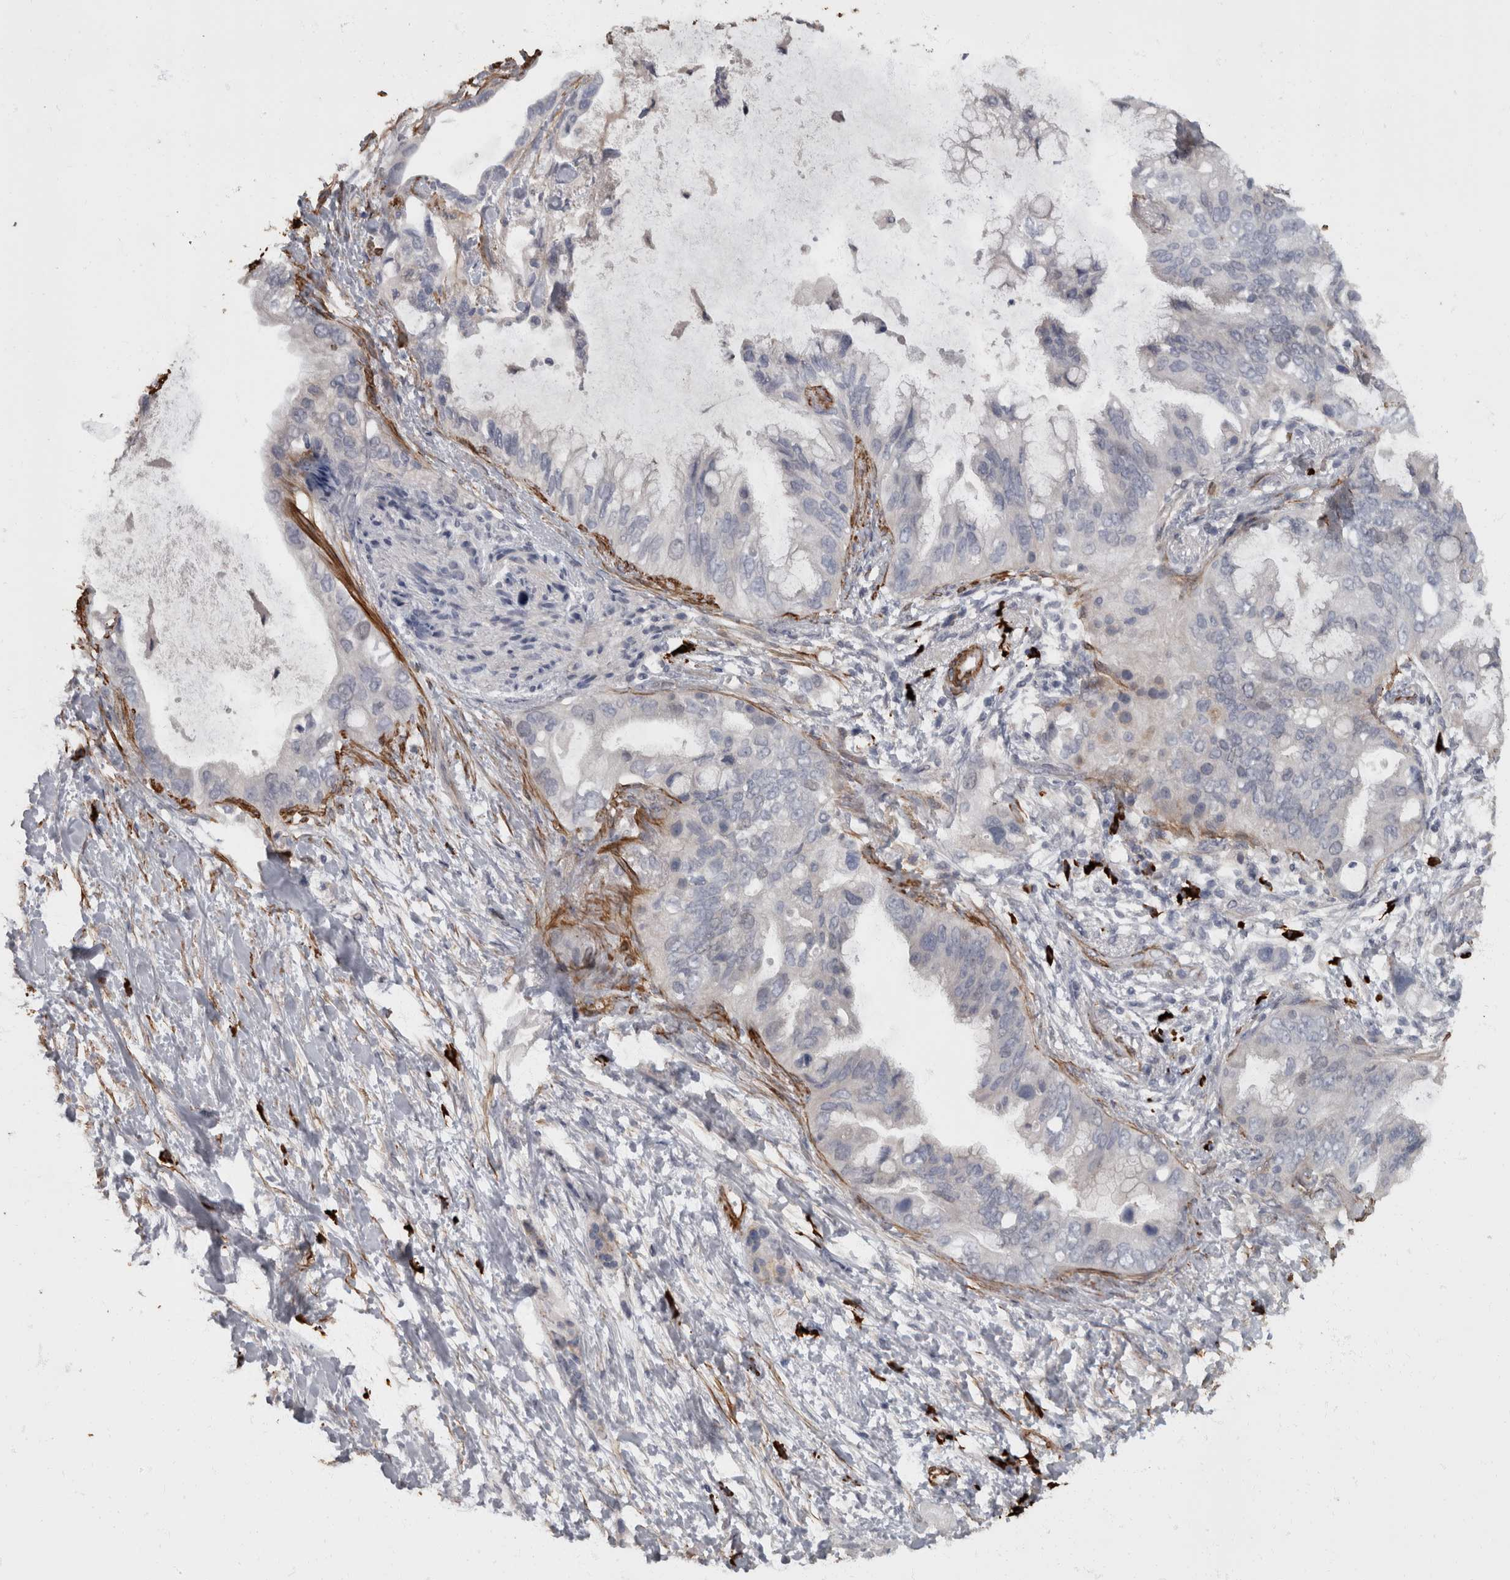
{"staining": {"intensity": "negative", "quantity": "none", "location": "none"}, "tissue": "pancreatic cancer", "cell_type": "Tumor cells", "image_type": "cancer", "snomed": [{"axis": "morphology", "description": "Adenocarcinoma, NOS"}, {"axis": "topography", "description": "Pancreas"}], "caption": "This is a image of immunohistochemistry (IHC) staining of adenocarcinoma (pancreatic), which shows no staining in tumor cells.", "gene": "MASTL", "patient": {"sex": "female", "age": 56}}